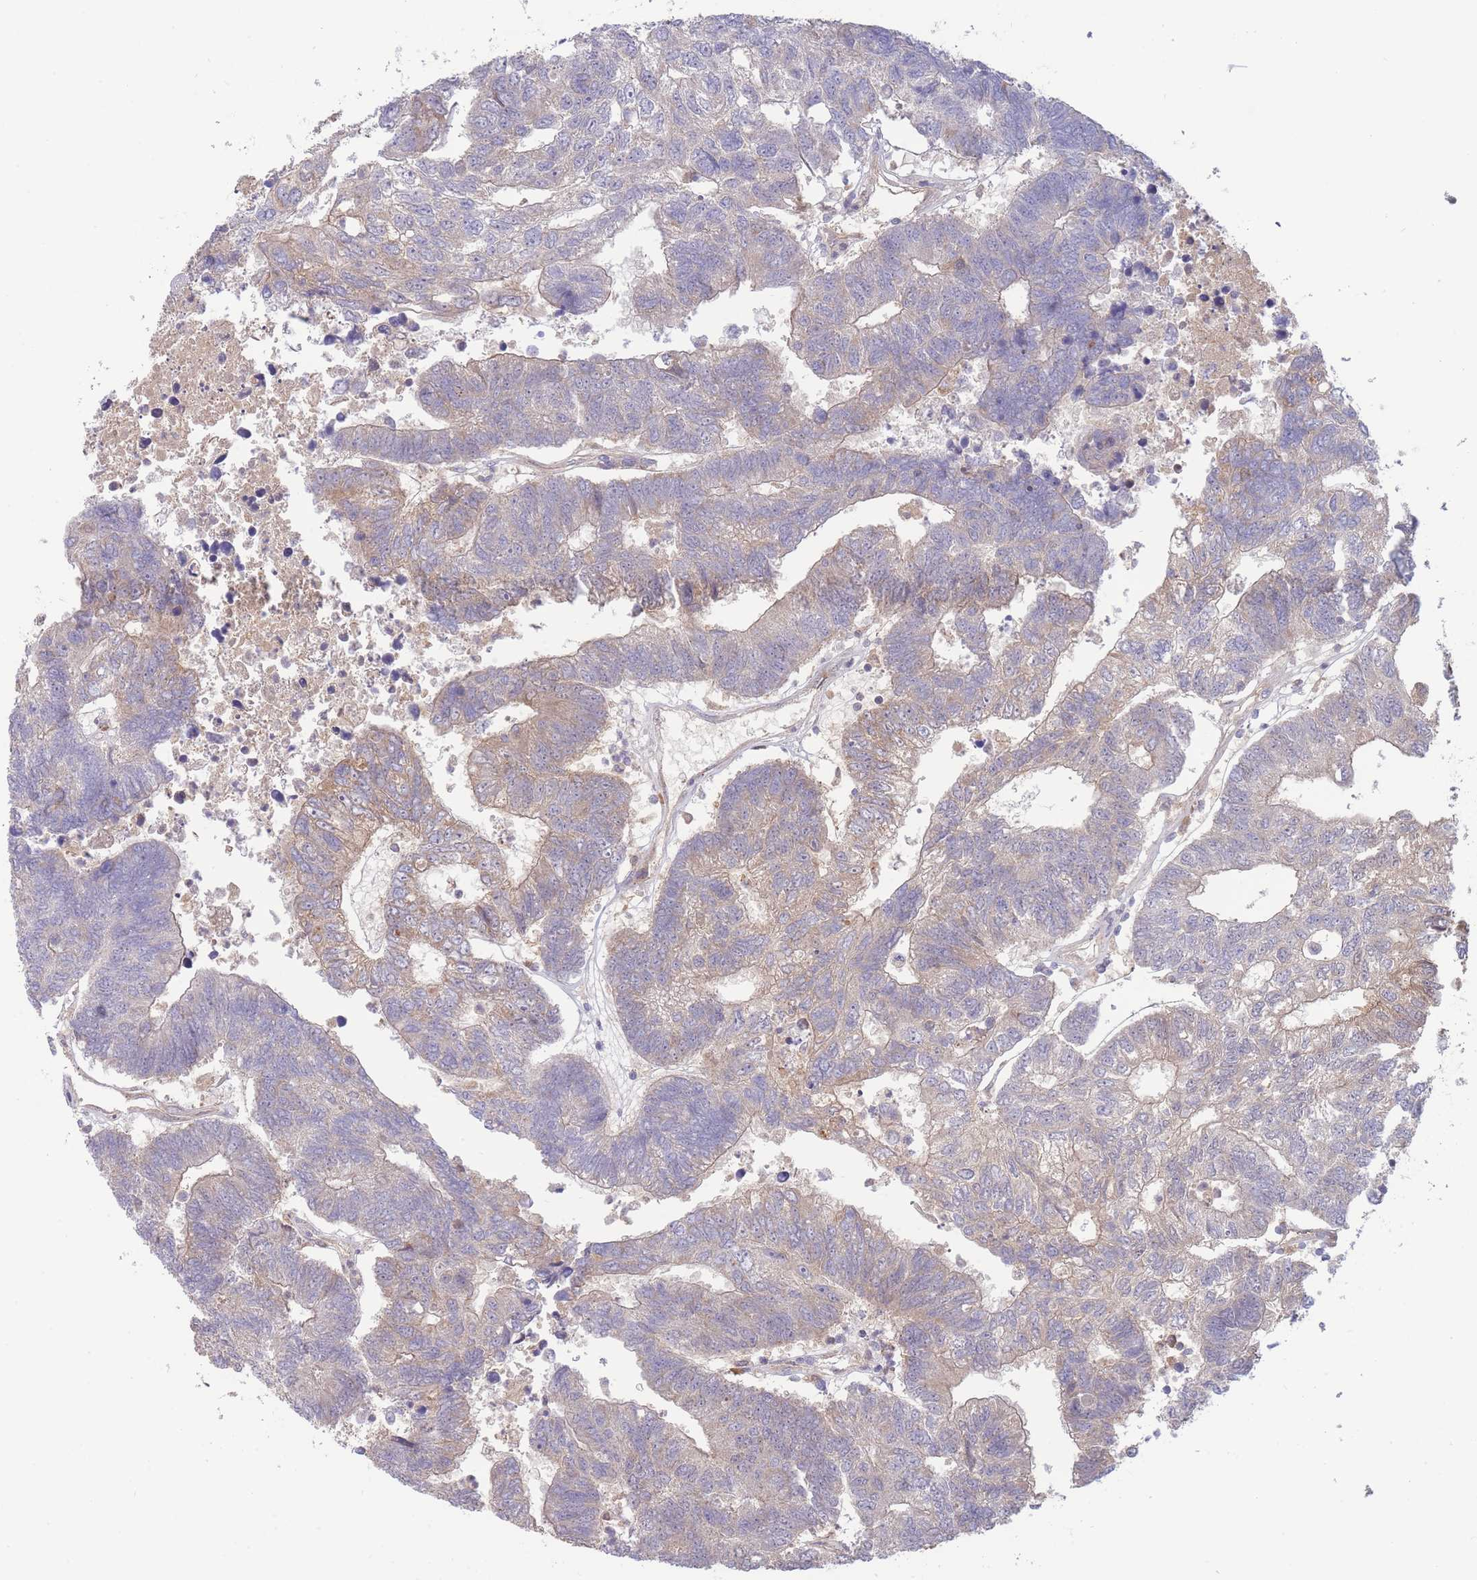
{"staining": {"intensity": "weak", "quantity": "25%-75%", "location": "cytoplasmic/membranous"}, "tissue": "colorectal cancer", "cell_type": "Tumor cells", "image_type": "cancer", "snomed": [{"axis": "morphology", "description": "Adenocarcinoma, NOS"}, {"axis": "topography", "description": "Colon"}], "caption": "Immunohistochemical staining of human colorectal cancer displays low levels of weak cytoplasmic/membranous positivity in approximately 25%-75% of tumor cells.", "gene": "NDUFAF5", "patient": {"sex": "female", "age": 48}}